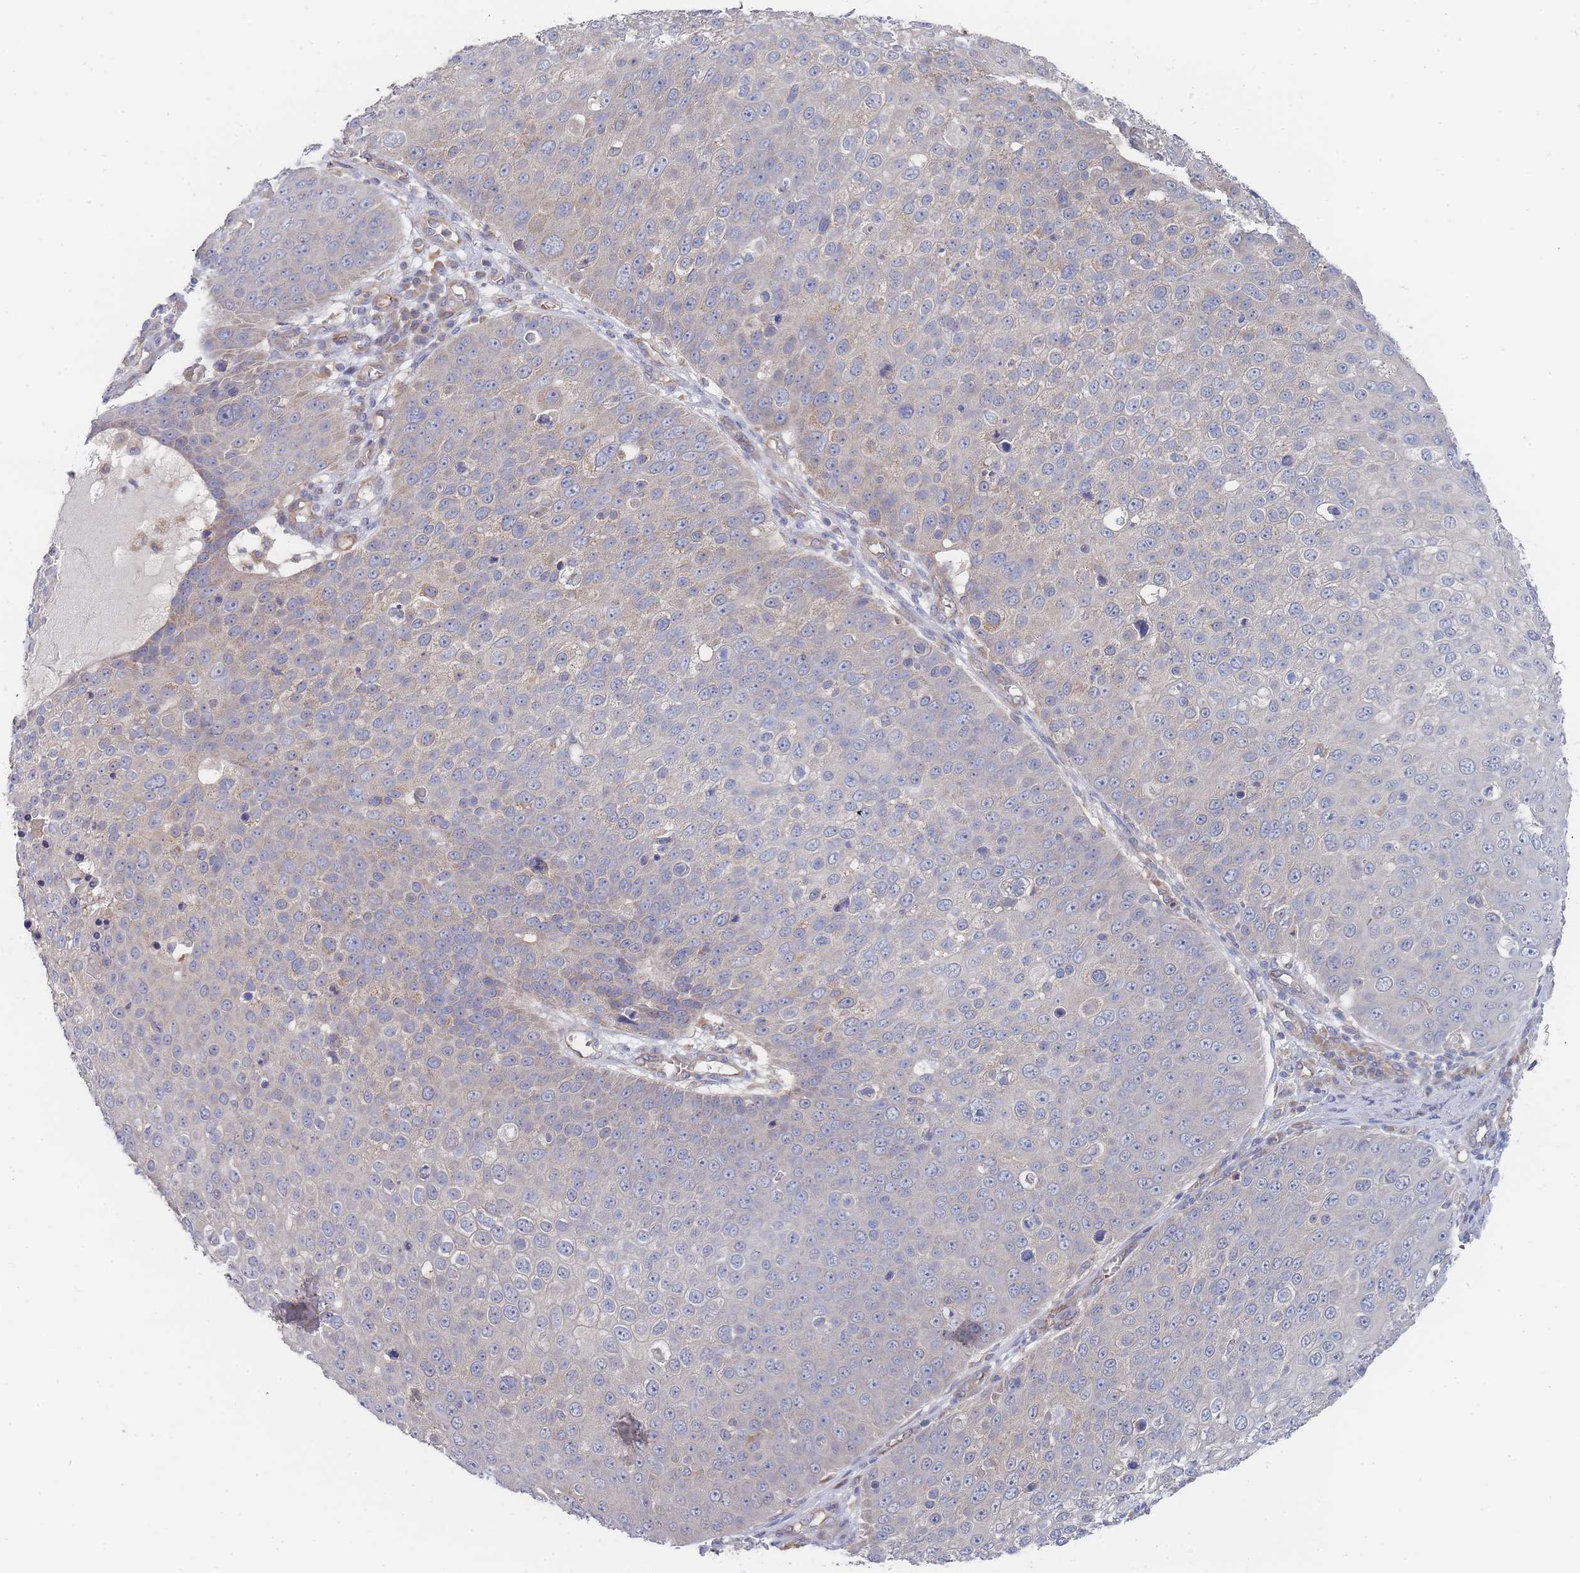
{"staining": {"intensity": "weak", "quantity": "<25%", "location": "cytoplasmic/membranous"}, "tissue": "skin cancer", "cell_type": "Tumor cells", "image_type": "cancer", "snomed": [{"axis": "morphology", "description": "Squamous cell carcinoma, NOS"}, {"axis": "topography", "description": "Skin"}], "caption": "High magnification brightfield microscopy of squamous cell carcinoma (skin) stained with DAB (brown) and counterstained with hematoxylin (blue): tumor cells show no significant staining.", "gene": "NUB1", "patient": {"sex": "male", "age": 71}}